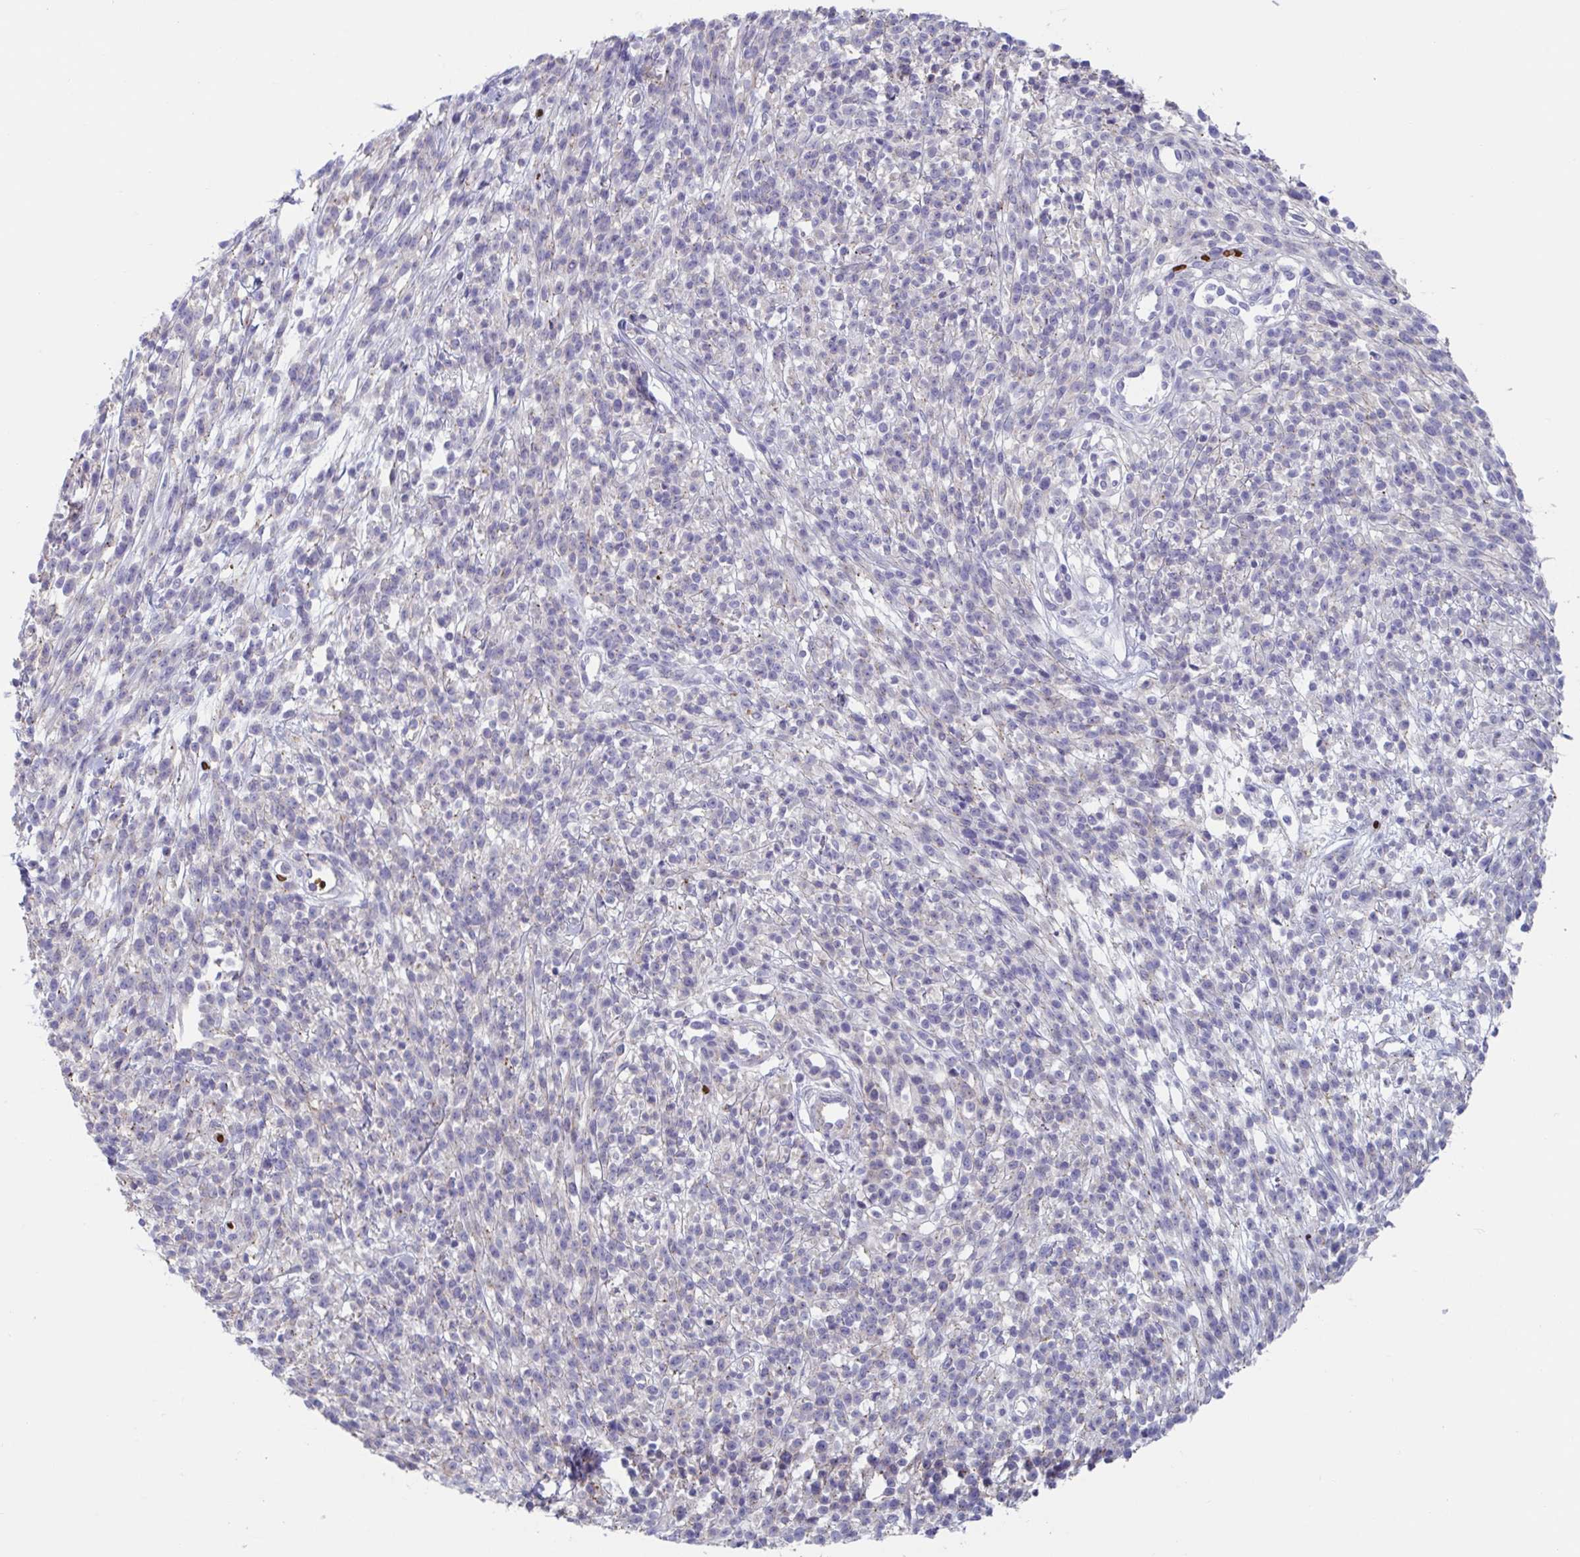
{"staining": {"intensity": "negative", "quantity": "none", "location": "none"}, "tissue": "melanoma", "cell_type": "Tumor cells", "image_type": "cancer", "snomed": [{"axis": "morphology", "description": "Malignant melanoma, NOS"}, {"axis": "topography", "description": "Skin"}, {"axis": "topography", "description": "Skin of trunk"}], "caption": "Immunohistochemical staining of human melanoma shows no significant expression in tumor cells.", "gene": "TTC30B", "patient": {"sex": "male", "age": 74}}